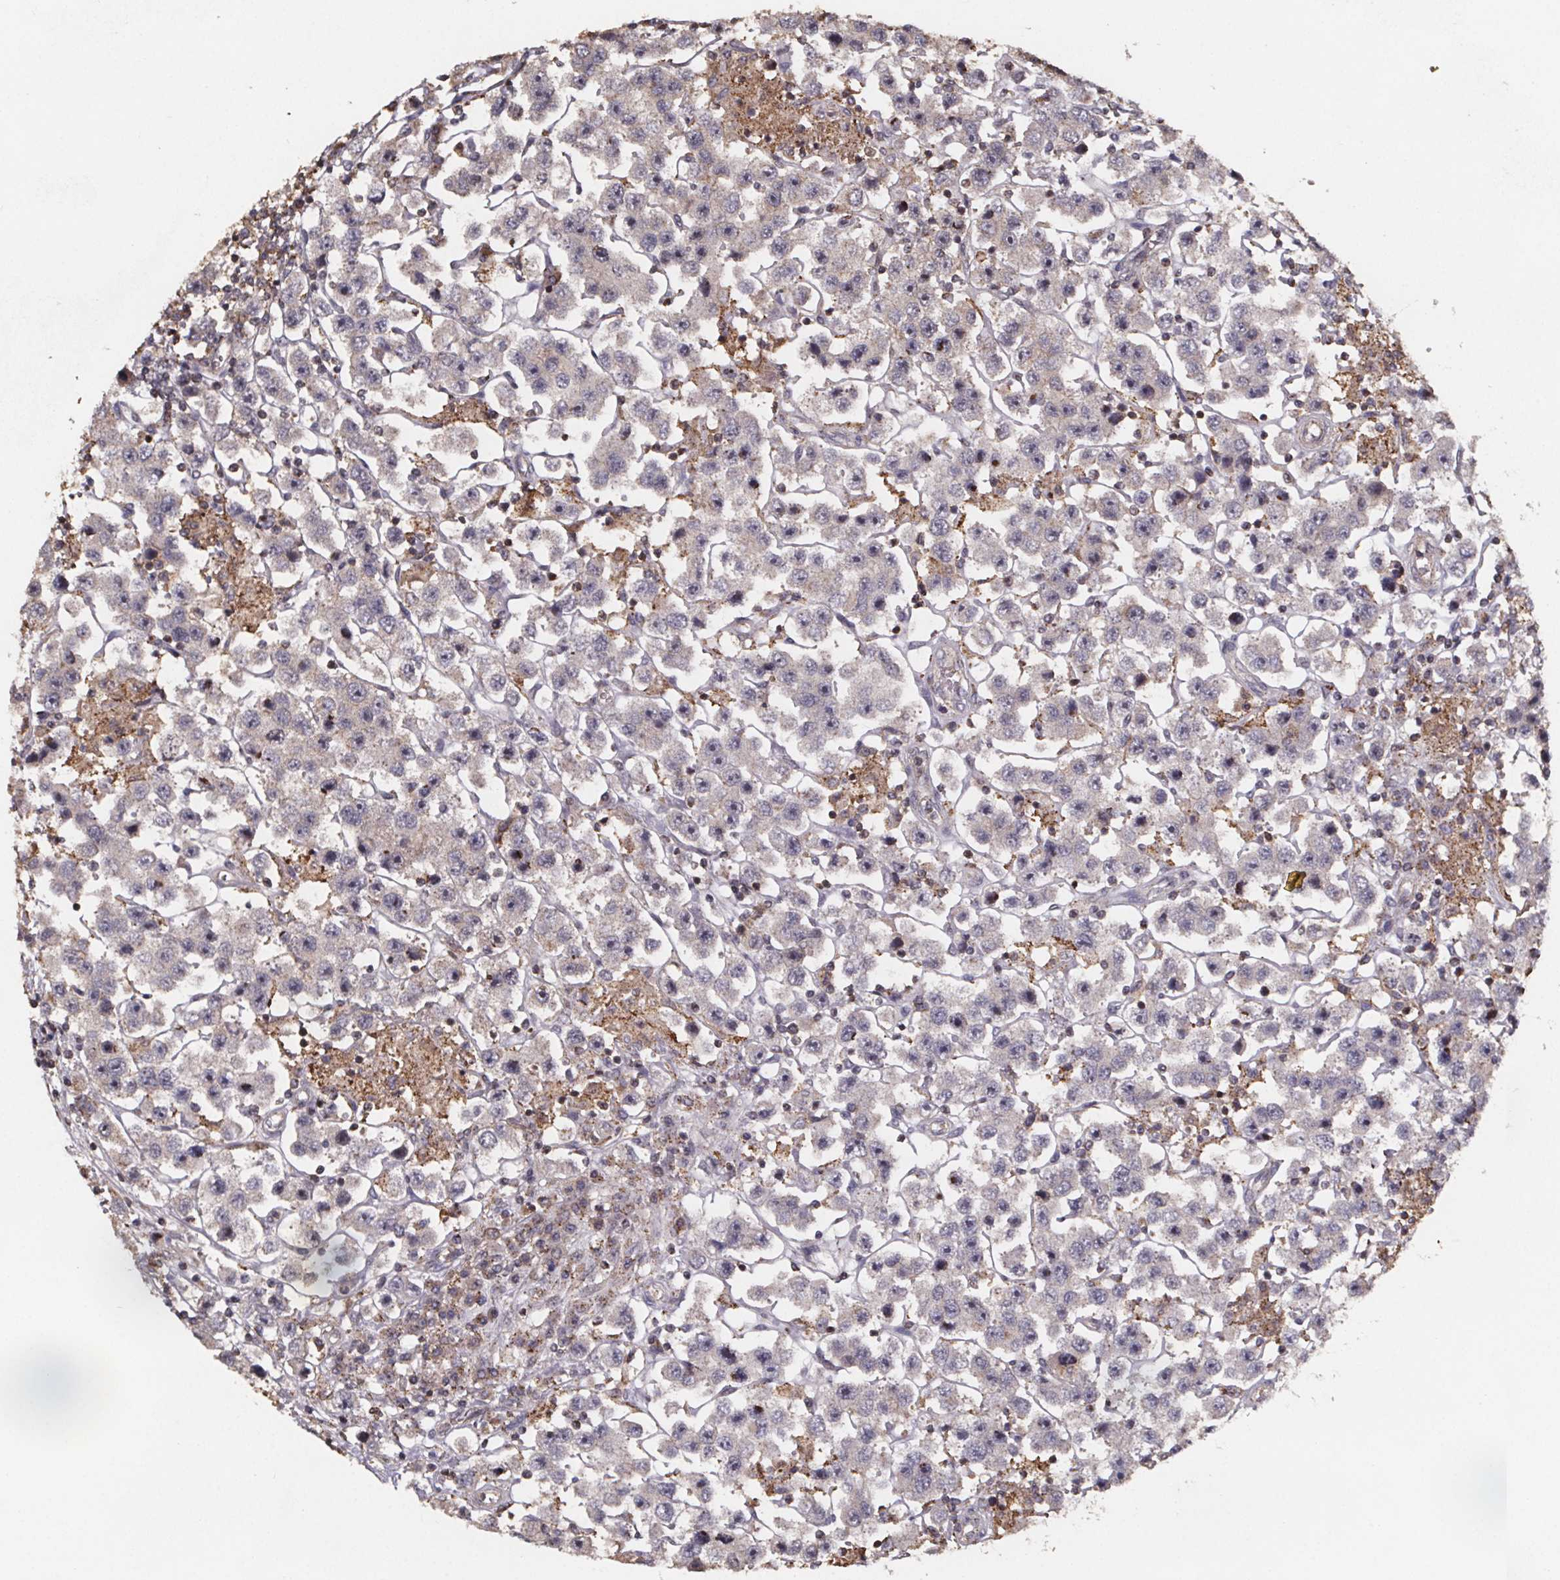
{"staining": {"intensity": "negative", "quantity": "none", "location": "none"}, "tissue": "testis cancer", "cell_type": "Tumor cells", "image_type": "cancer", "snomed": [{"axis": "morphology", "description": "Seminoma, NOS"}, {"axis": "topography", "description": "Testis"}], "caption": "This is an immunohistochemistry (IHC) image of testis seminoma. There is no staining in tumor cells.", "gene": "ZNF879", "patient": {"sex": "male", "age": 45}}